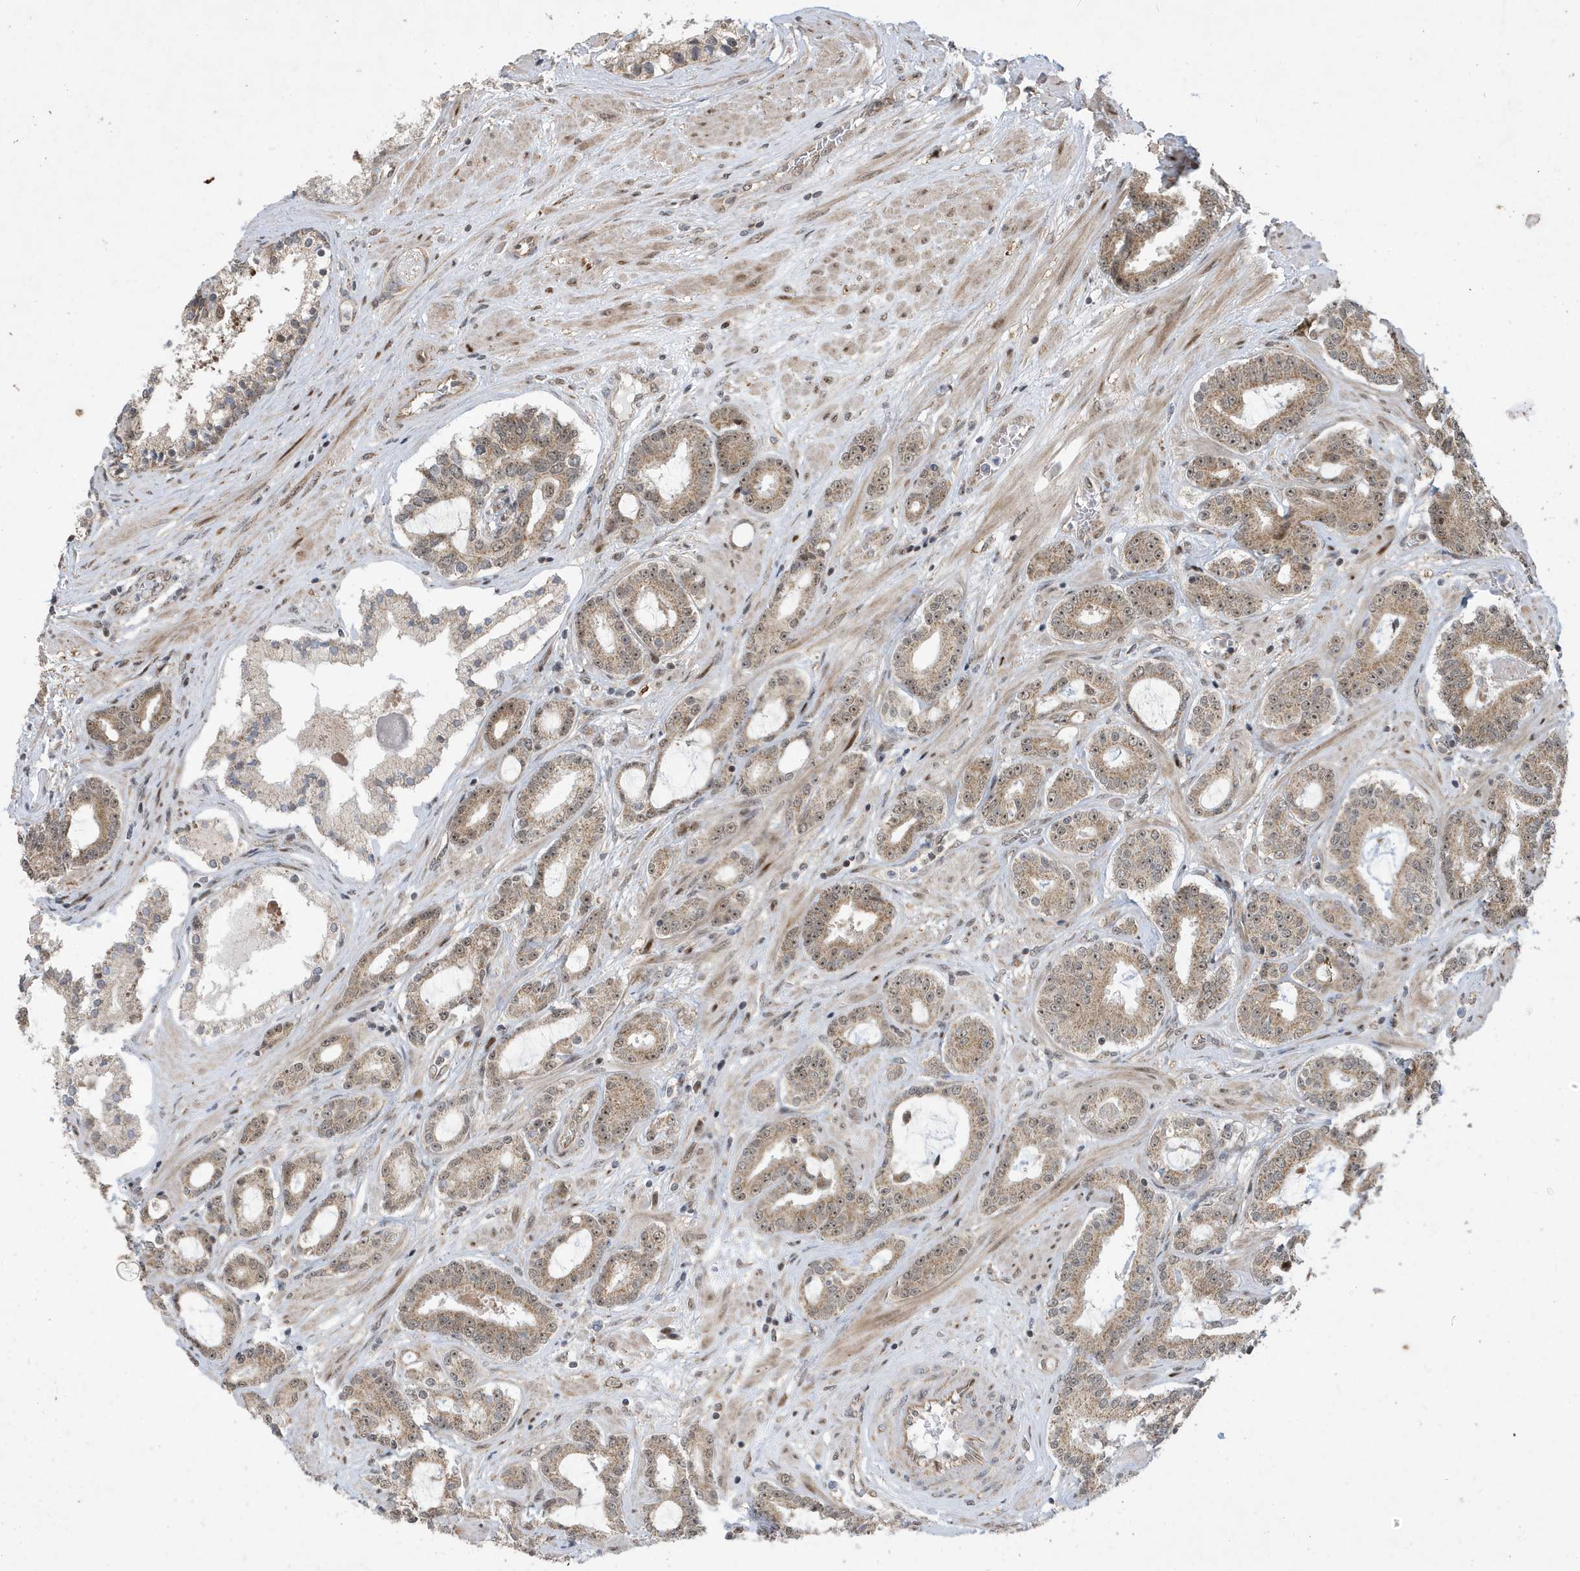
{"staining": {"intensity": "weak", "quantity": ">75%", "location": "cytoplasmic/membranous,nuclear"}, "tissue": "prostate cancer", "cell_type": "Tumor cells", "image_type": "cancer", "snomed": [{"axis": "morphology", "description": "Adenocarcinoma, High grade"}, {"axis": "topography", "description": "Prostate"}], "caption": "Prostate high-grade adenocarcinoma tissue shows weak cytoplasmic/membranous and nuclear staining in approximately >75% of tumor cells", "gene": "FAM9B", "patient": {"sex": "male", "age": 58}}